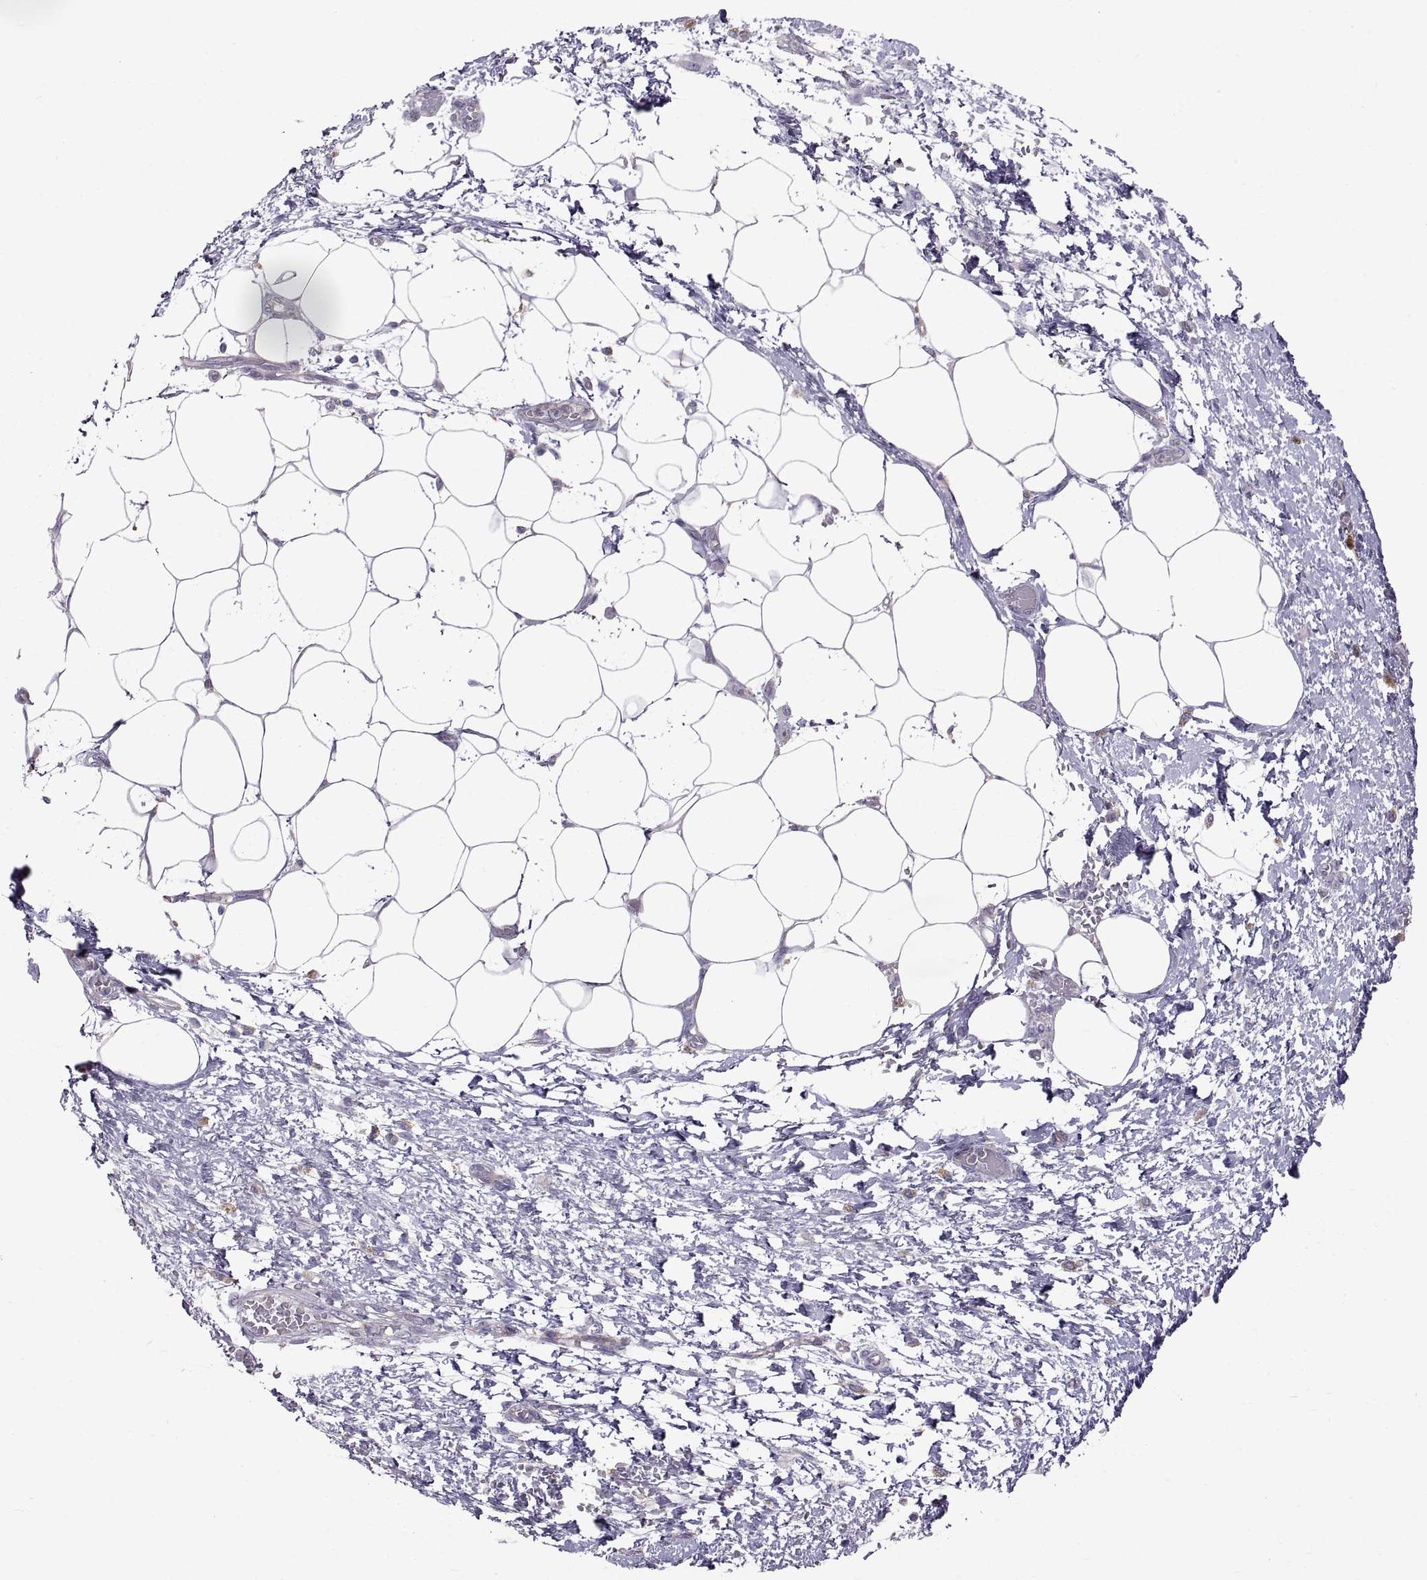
{"staining": {"intensity": "negative", "quantity": "none", "location": "none"}, "tissue": "pancreatic cancer", "cell_type": "Tumor cells", "image_type": "cancer", "snomed": [{"axis": "morphology", "description": "Adenocarcinoma, NOS"}, {"axis": "topography", "description": "Pancreas"}], "caption": "High power microscopy photomicrograph of an immunohistochemistry photomicrograph of adenocarcinoma (pancreatic), revealing no significant positivity in tumor cells.", "gene": "ARSL", "patient": {"sex": "female", "age": 72}}